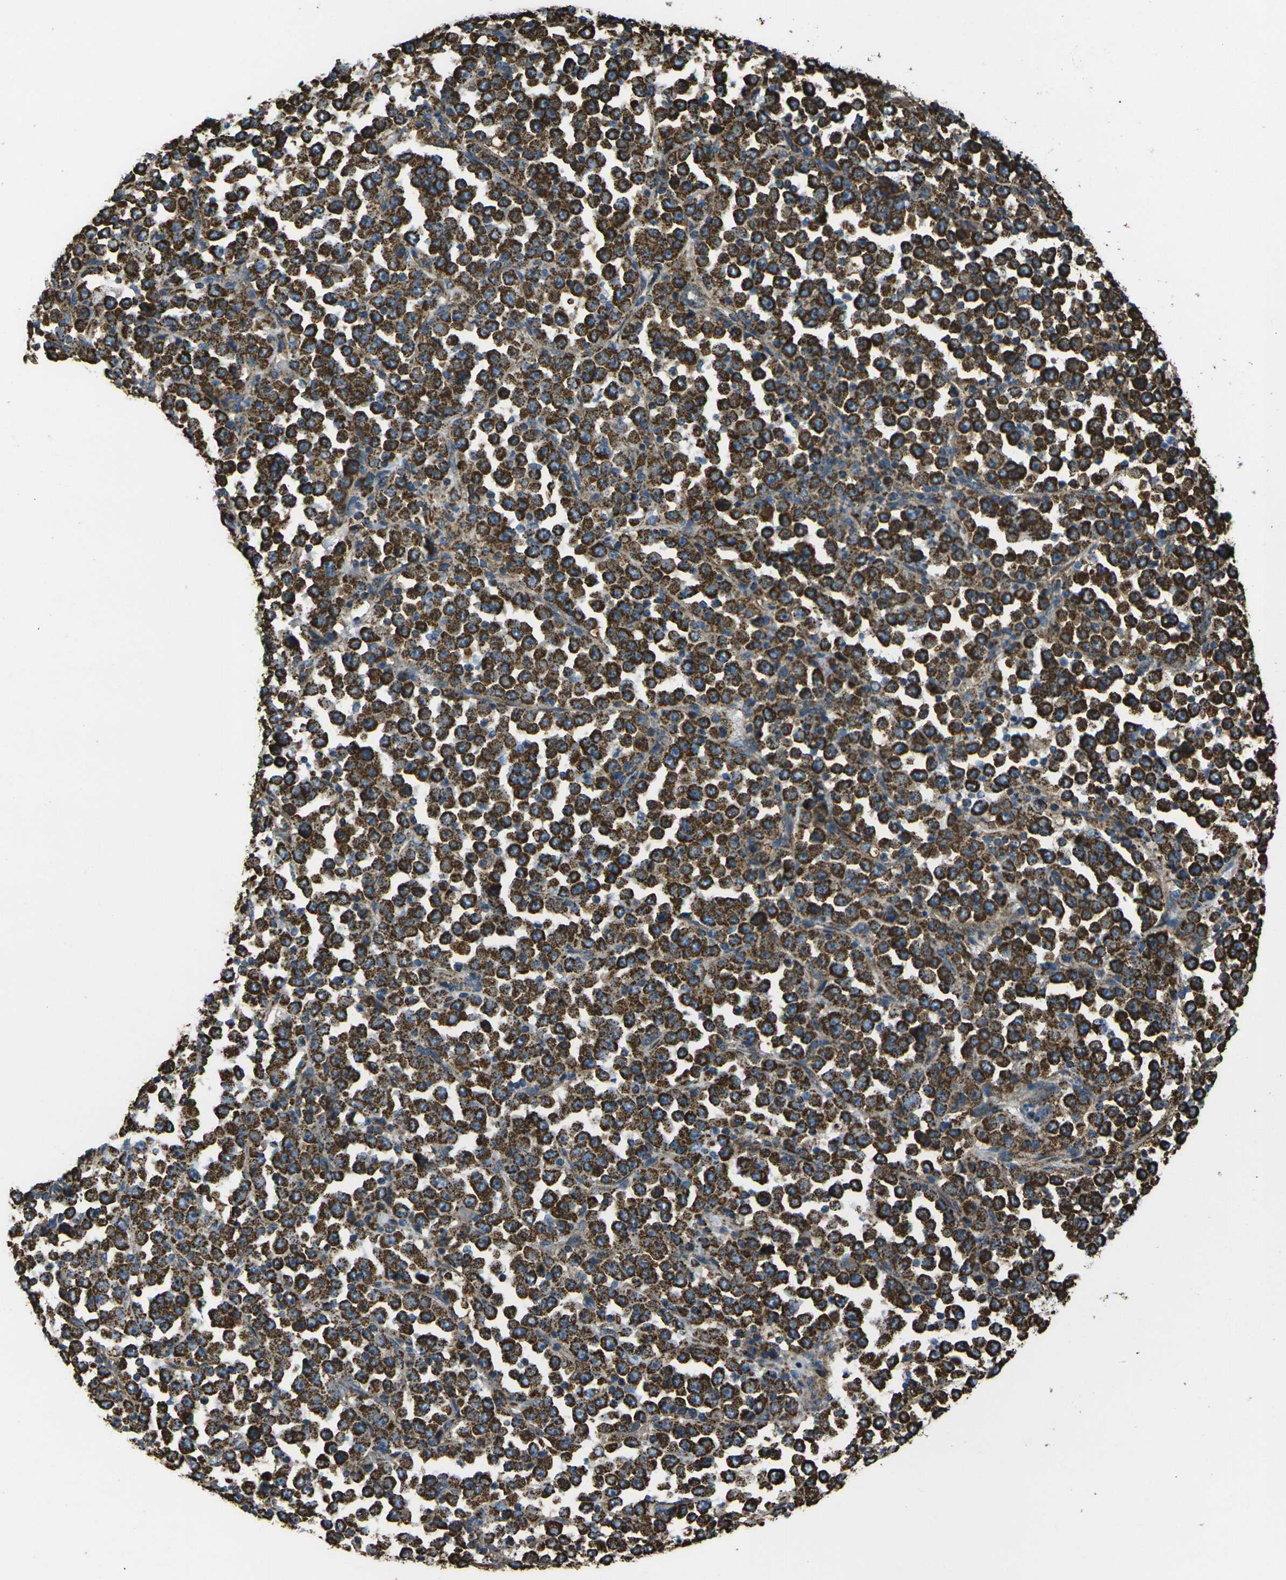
{"staining": {"intensity": "strong", "quantity": ">75%", "location": "cytoplasmic/membranous"}, "tissue": "stomach cancer", "cell_type": "Tumor cells", "image_type": "cancer", "snomed": [{"axis": "morphology", "description": "Normal tissue, NOS"}, {"axis": "morphology", "description": "Adenocarcinoma, NOS"}, {"axis": "topography", "description": "Stomach, upper"}, {"axis": "topography", "description": "Stomach"}], "caption": "This is an image of immunohistochemistry (IHC) staining of stomach cancer (adenocarcinoma), which shows strong staining in the cytoplasmic/membranous of tumor cells.", "gene": "KLHL5", "patient": {"sex": "male", "age": 59}}